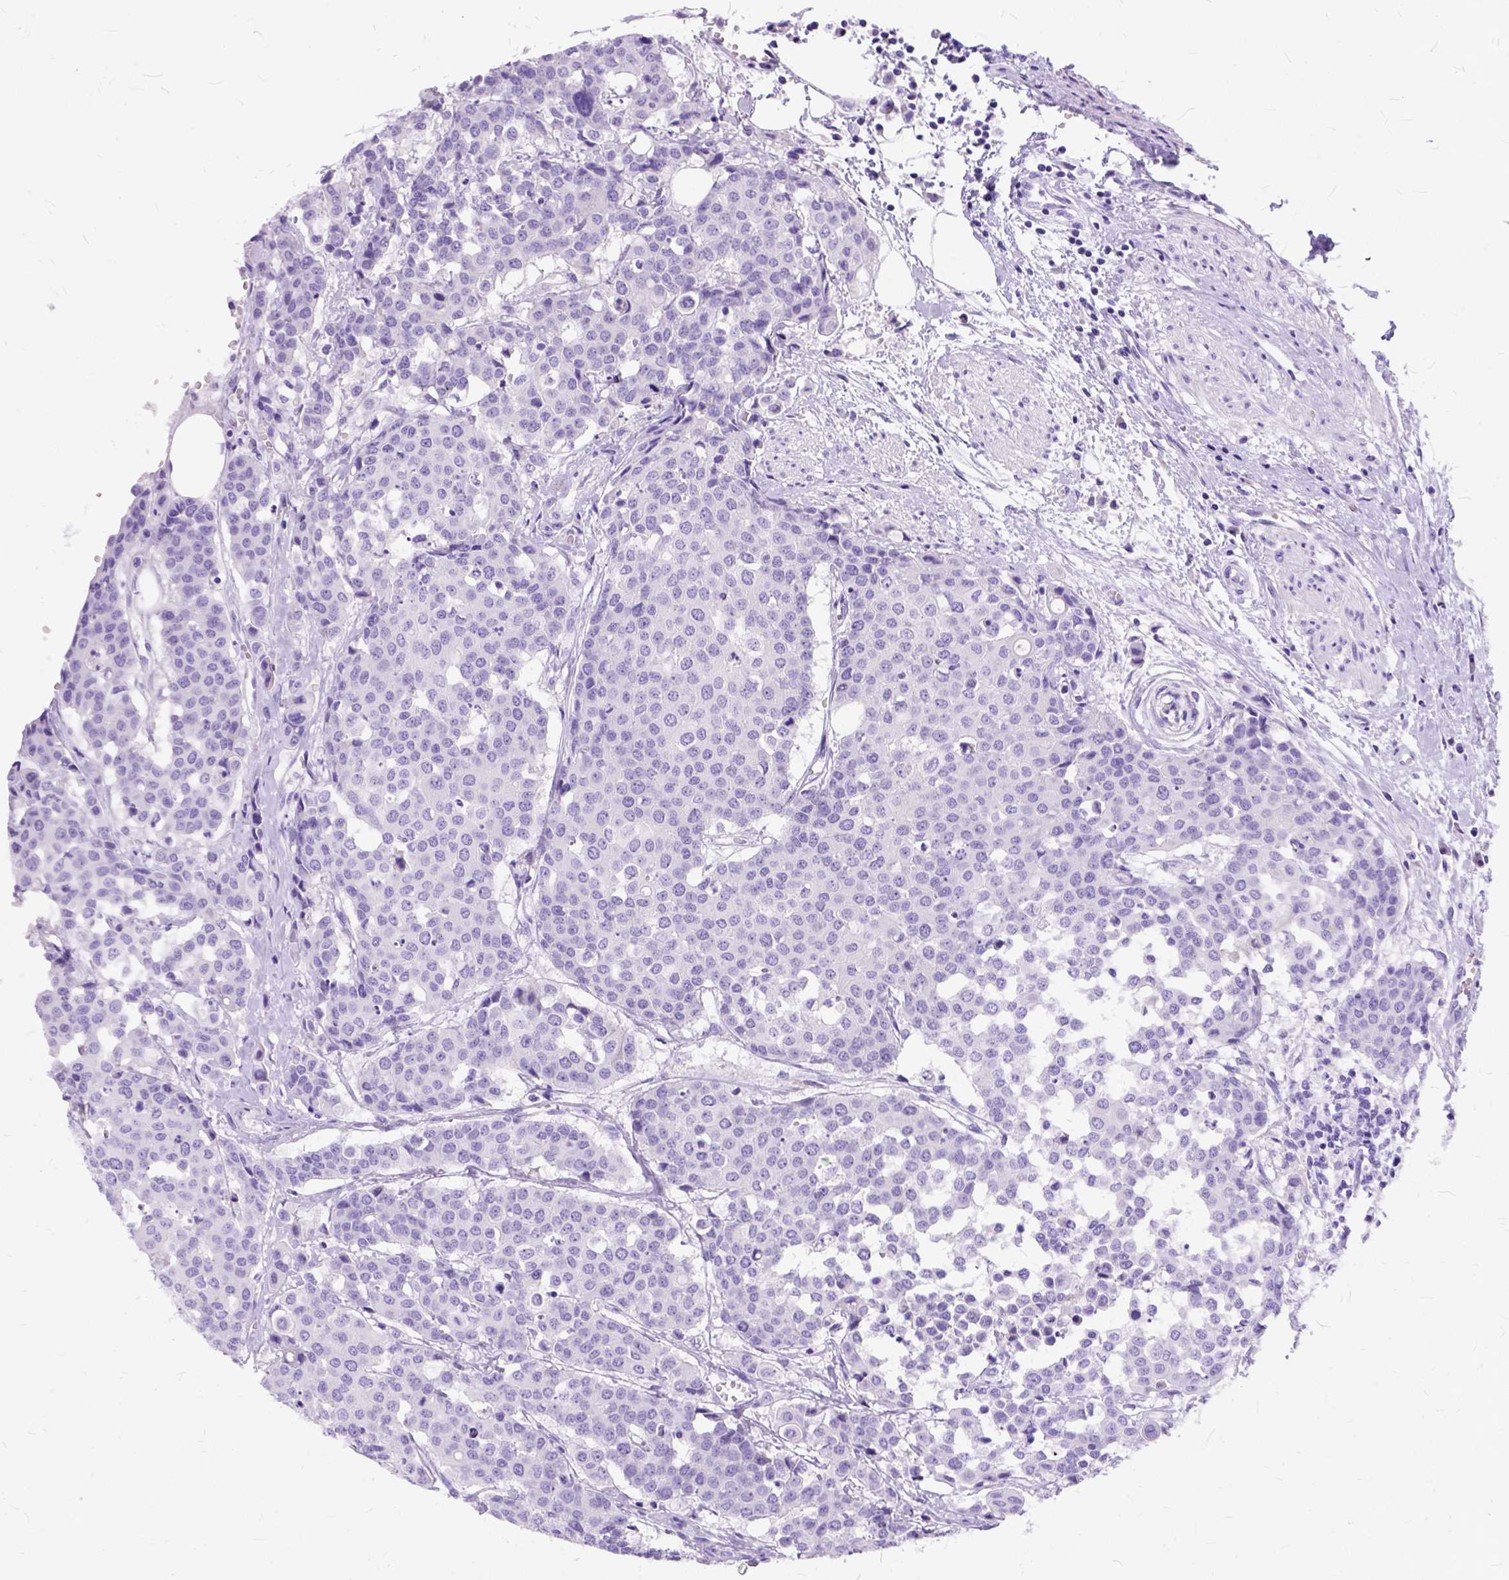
{"staining": {"intensity": "negative", "quantity": "none", "location": "none"}, "tissue": "carcinoid", "cell_type": "Tumor cells", "image_type": "cancer", "snomed": [{"axis": "morphology", "description": "Carcinoid, malignant, NOS"}, {"axis": "topography", "description": "Colon"}], "caption": "Immunohistochemistry (IHC) photomicrograph of neoplastic tissue: carcinoid (malignant) stained with DAB (3,3'-diaminobenzidine) exhibits no significant protein positivity in tumor cells.", "gene": "C1QTNF3", "patient": {"sex": "male", "age": 81}}